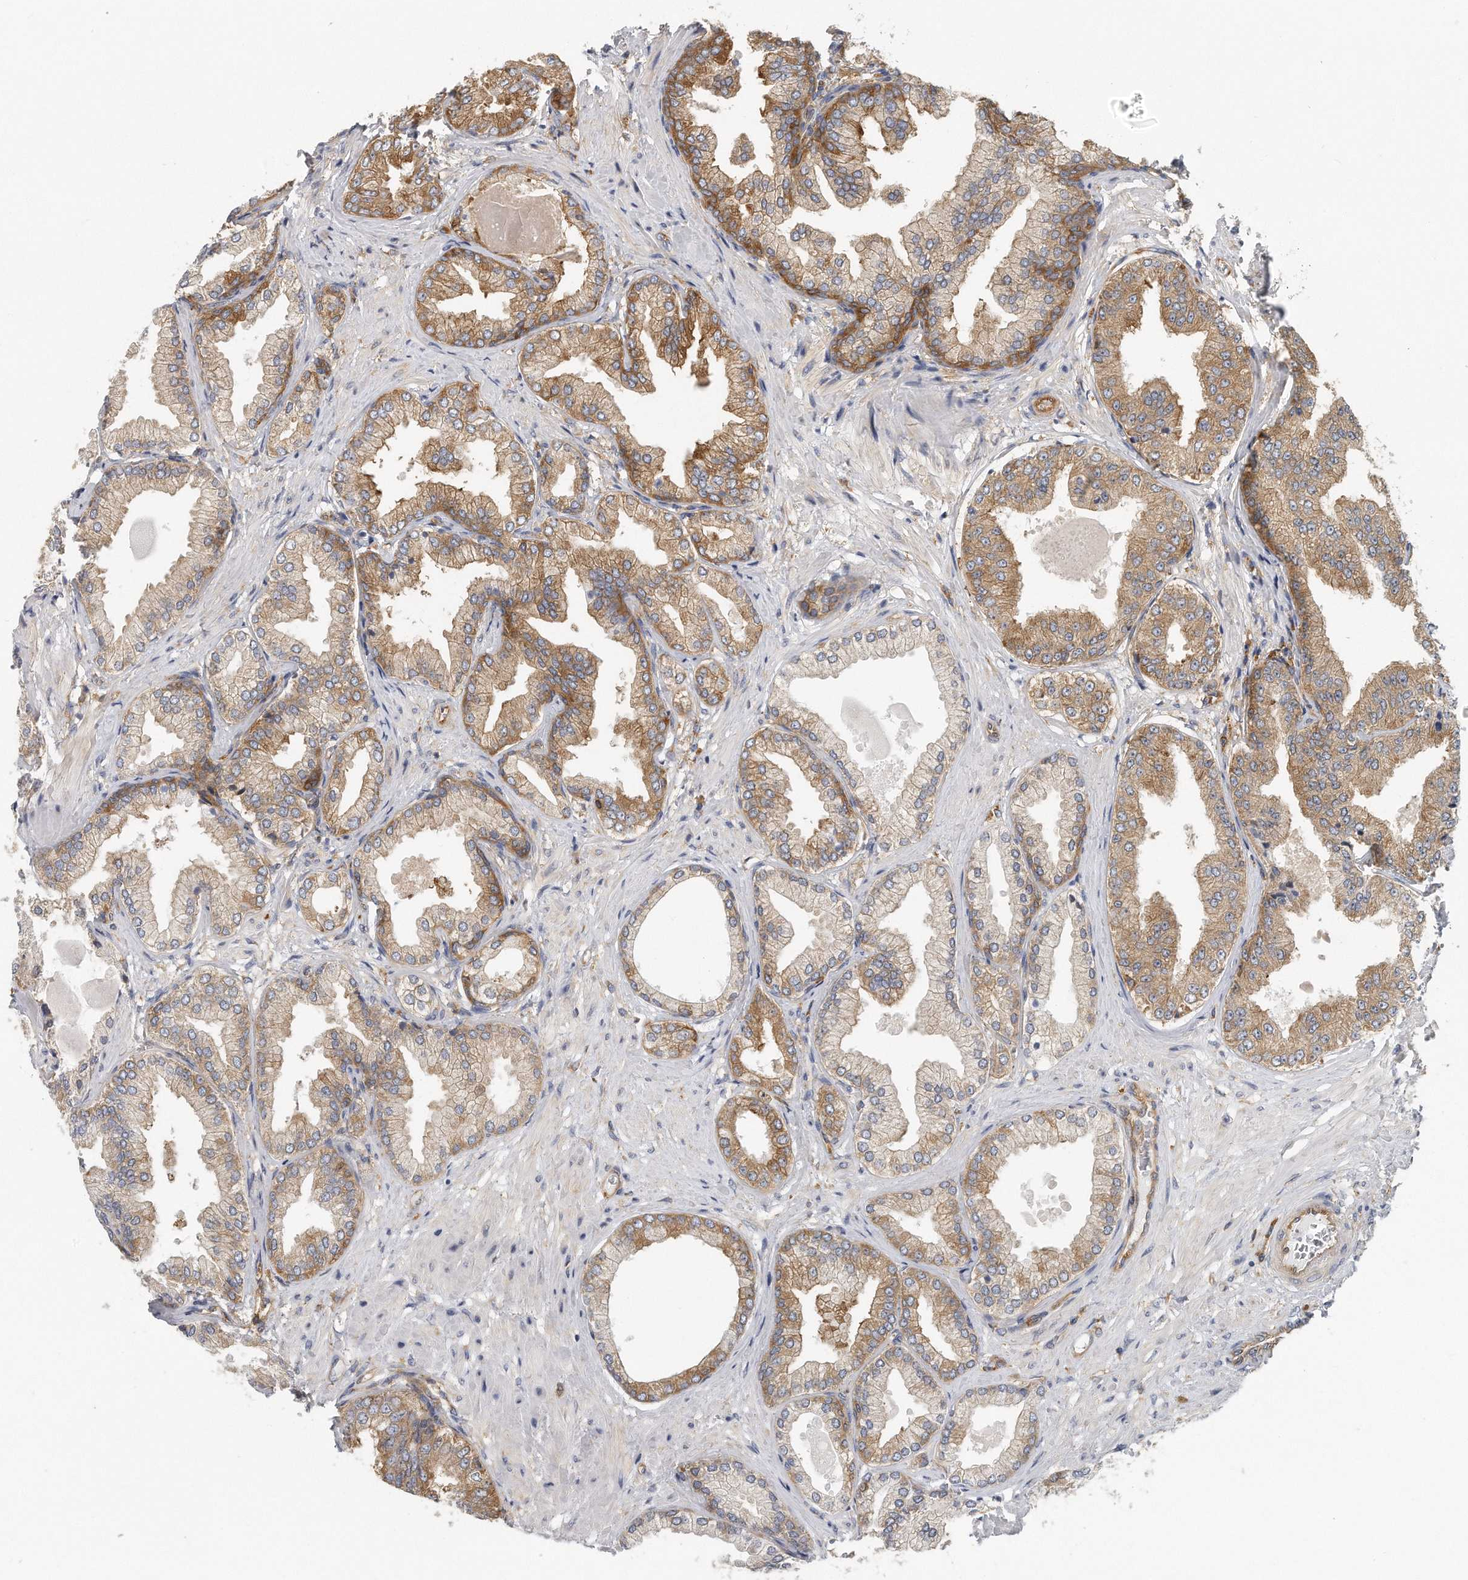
{"staining": {"intensity": "moderate", "quantity": ">75%", "location": "cytoplasmic/membranous"}, "tissue": "prostate cancer", "cell_type": "Tumor cells", "image_type": "cancer", "snomed": [{"axis": "morphology", "description": "Adenocarcinoma, Low grade"}, {"axis": "topography", "description": "Prostate"}], "caption": "The photomicrograph demonstrates immunohistochemical staining of low-grade adenocarcinoma (prostate). There is moderate cytoplasmic/membranous staining is identified in approximately >75% of tumor cells.", "gene": "EIF3I", "patient": {"sex": "male", "age": 63}}